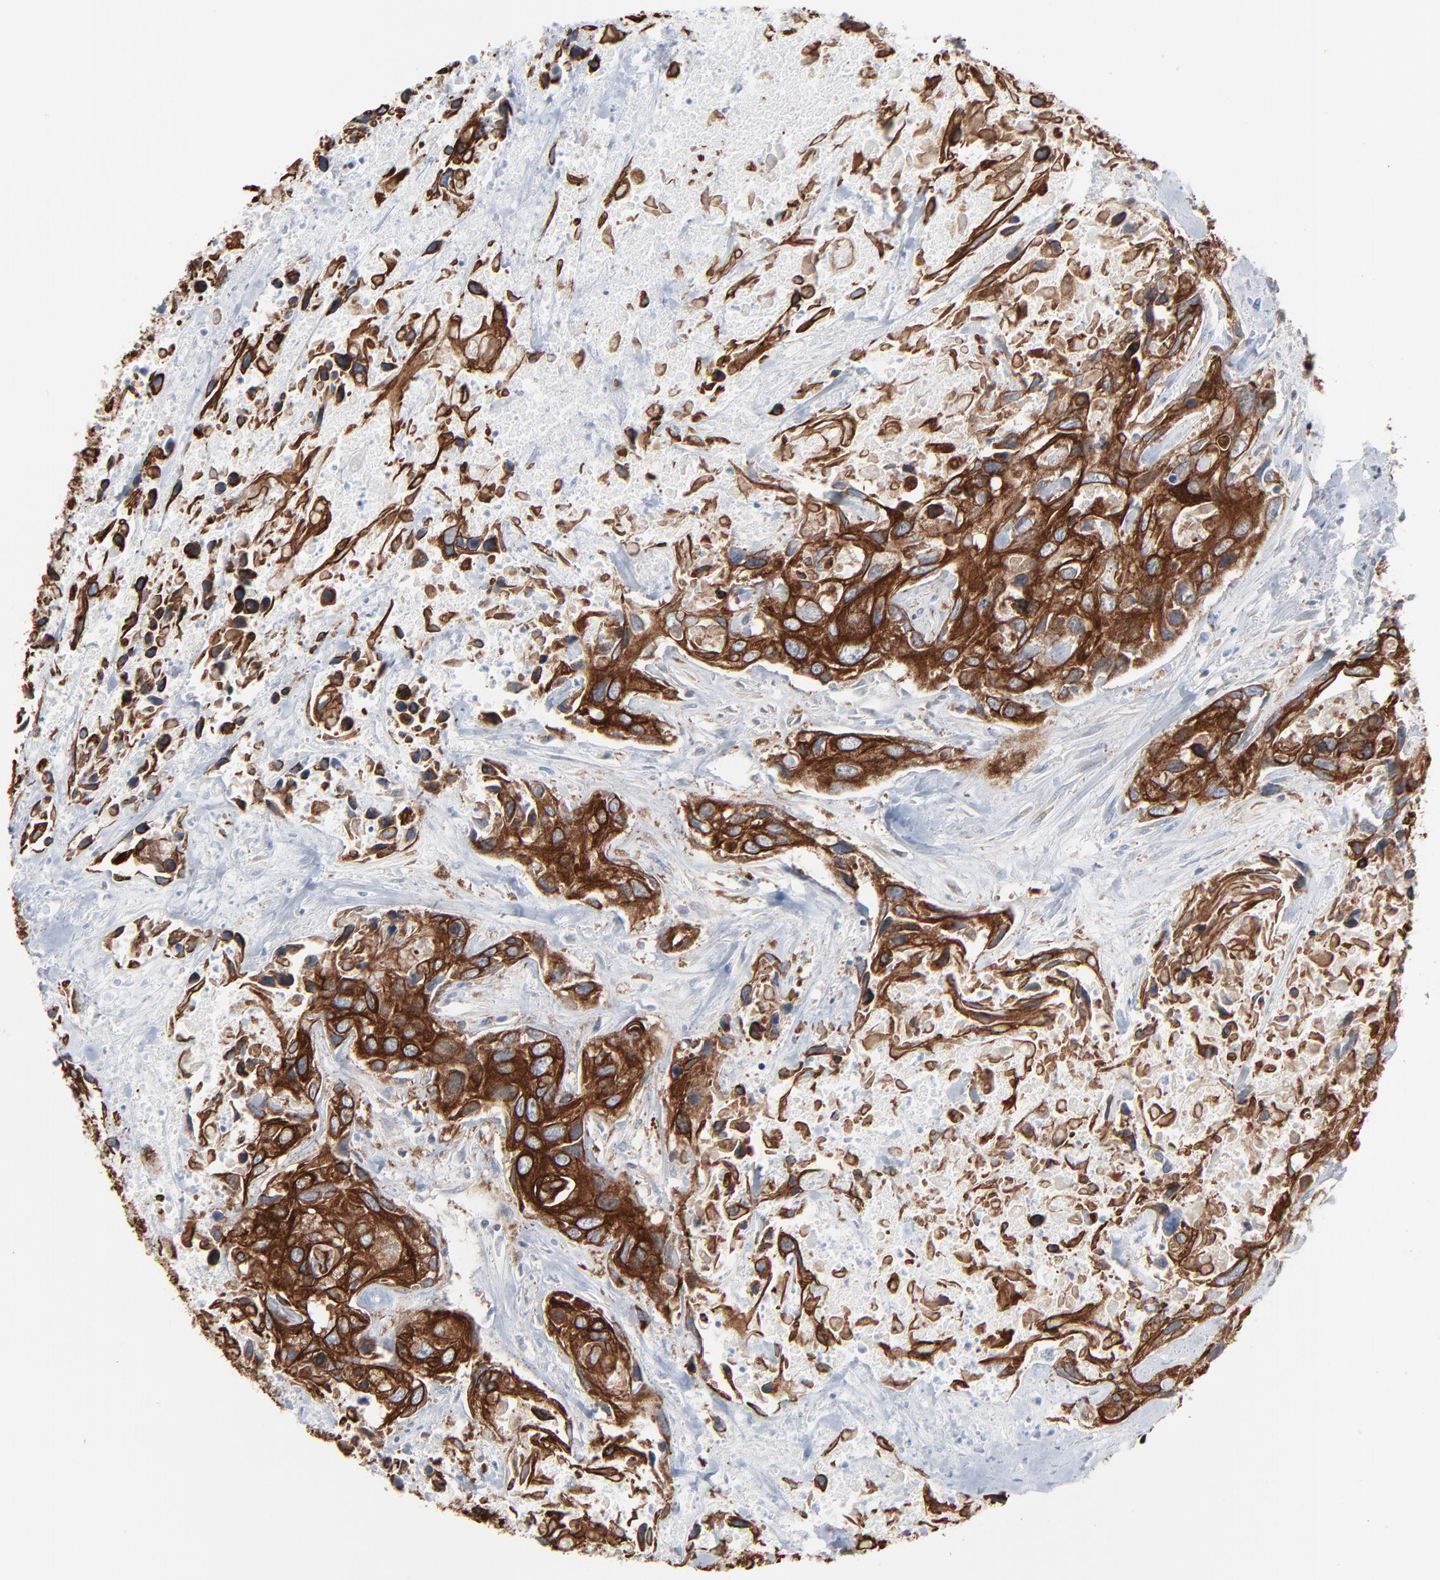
{"staining": {"intensity": "strong", "quantity": ">75%", "location": "cytoplasmic/membranous"}, "tissue": "urothelial cancer", "cell_type": "Tumor cells", "image_type": "cancer", "snomed": [{"axis": "morphology", "description": "Urothelial carcinoma, High grade"}, {"axis": "topography", "description": "Urinary bladder"}], "caption": "Brown immunohistochemical staining in urothelial cancer exhibits strong cytoplasmic/membranous expression in approximately >75% of tumor cells. (brown staining indicates protein expression, while blue staining denotes nuclei).", "gene": "OPTN", "patient": {"sex": "male", "age": 71}}